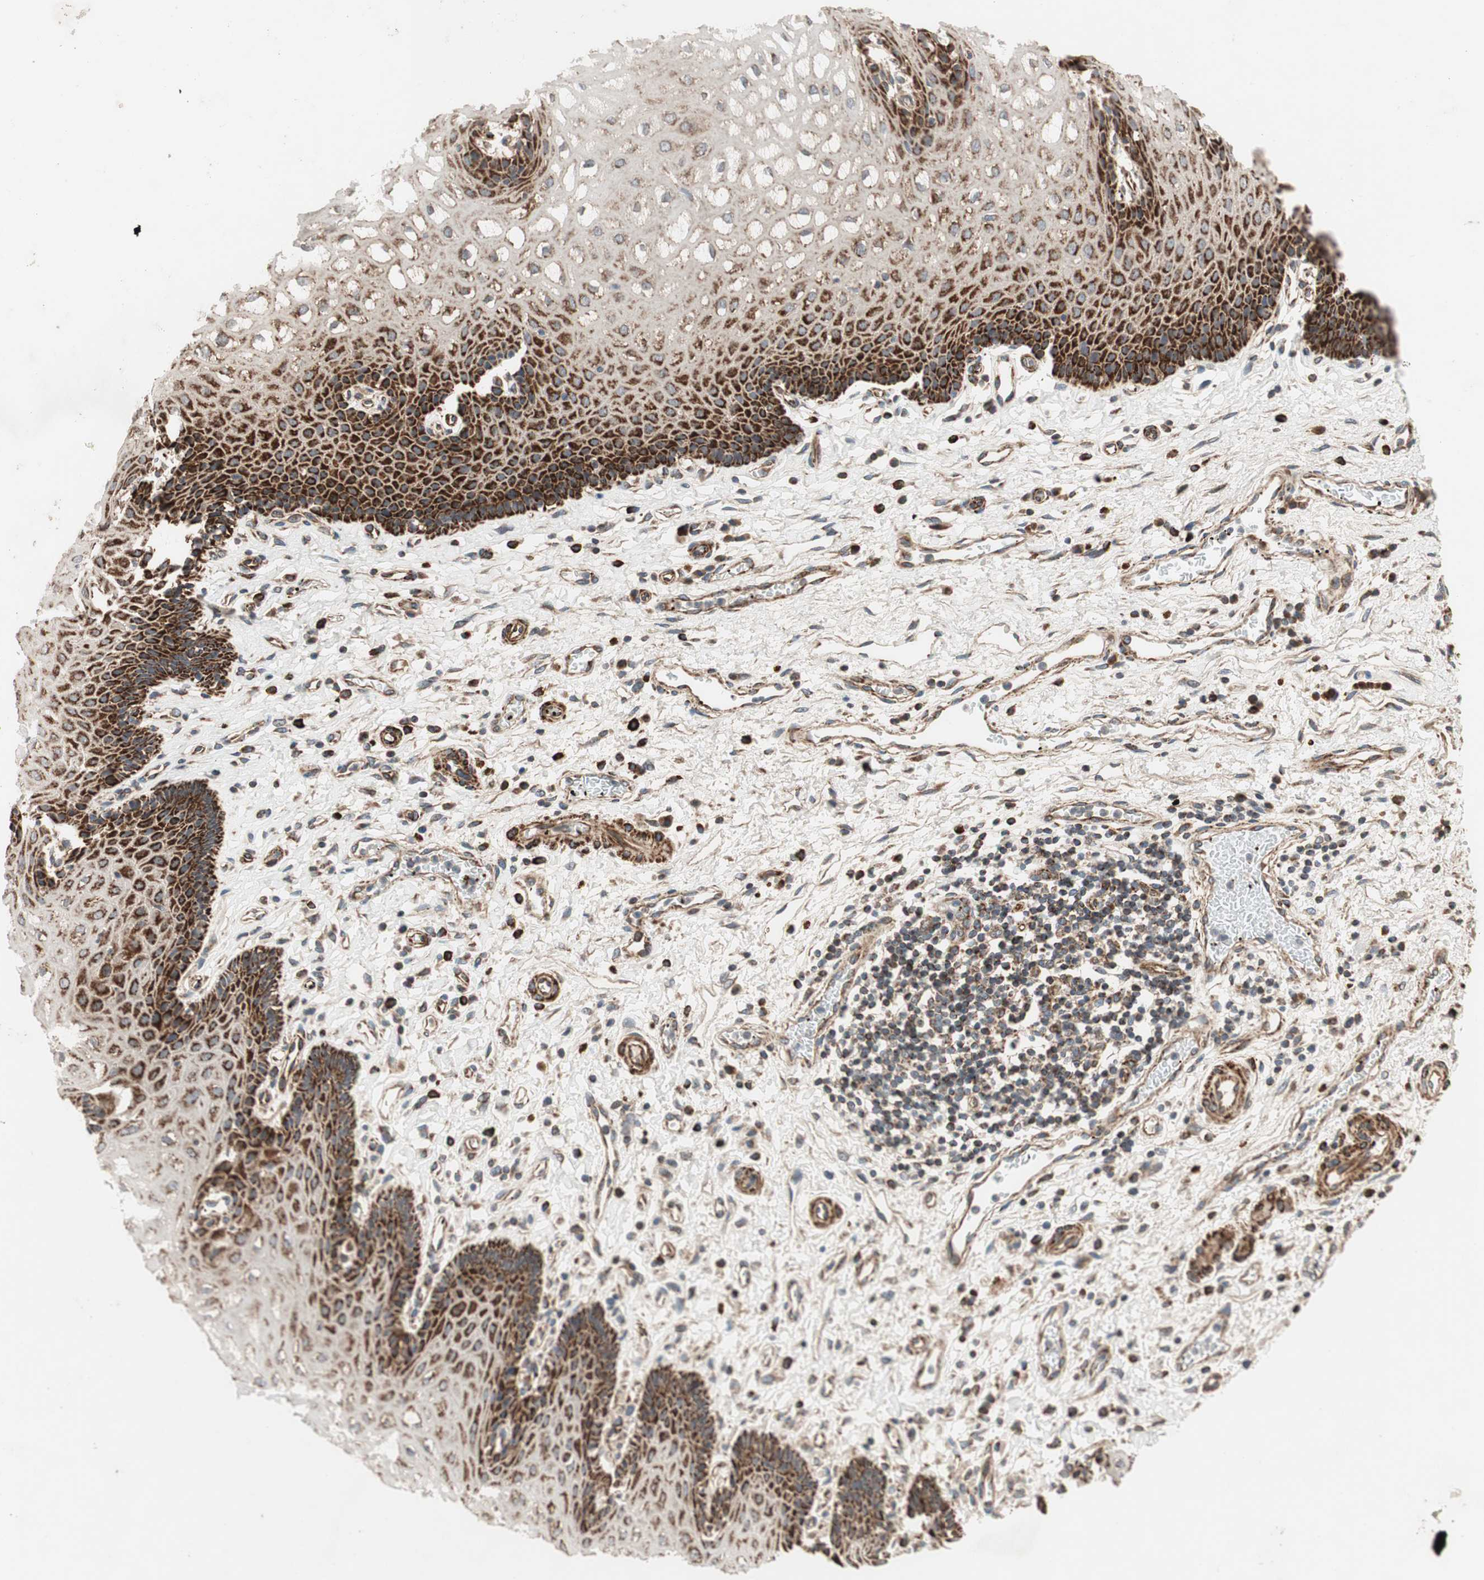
{"staining": {"intensity": "strong", "quantity": "25%-75%", "location": "cytoplasmic/membranous"}, "tissue": "esophagus", "cell_type": "Squamous epithelial cells", "image_type": "normal", "snomed": [{"axis": "morphology", "description": "Normal tissue, NOS"}, {"axis": "topography", "description": "Esophagus"}], "caption": "Approximately 25%-75% of squamous epithelial cells in unremarkable esophagus show strong cytoplasmic/membranous protein expression as visualized by brown immunohistochemical staining.", "gene": "AKAP1", "patient": {"sex": "male", "age": 54}}